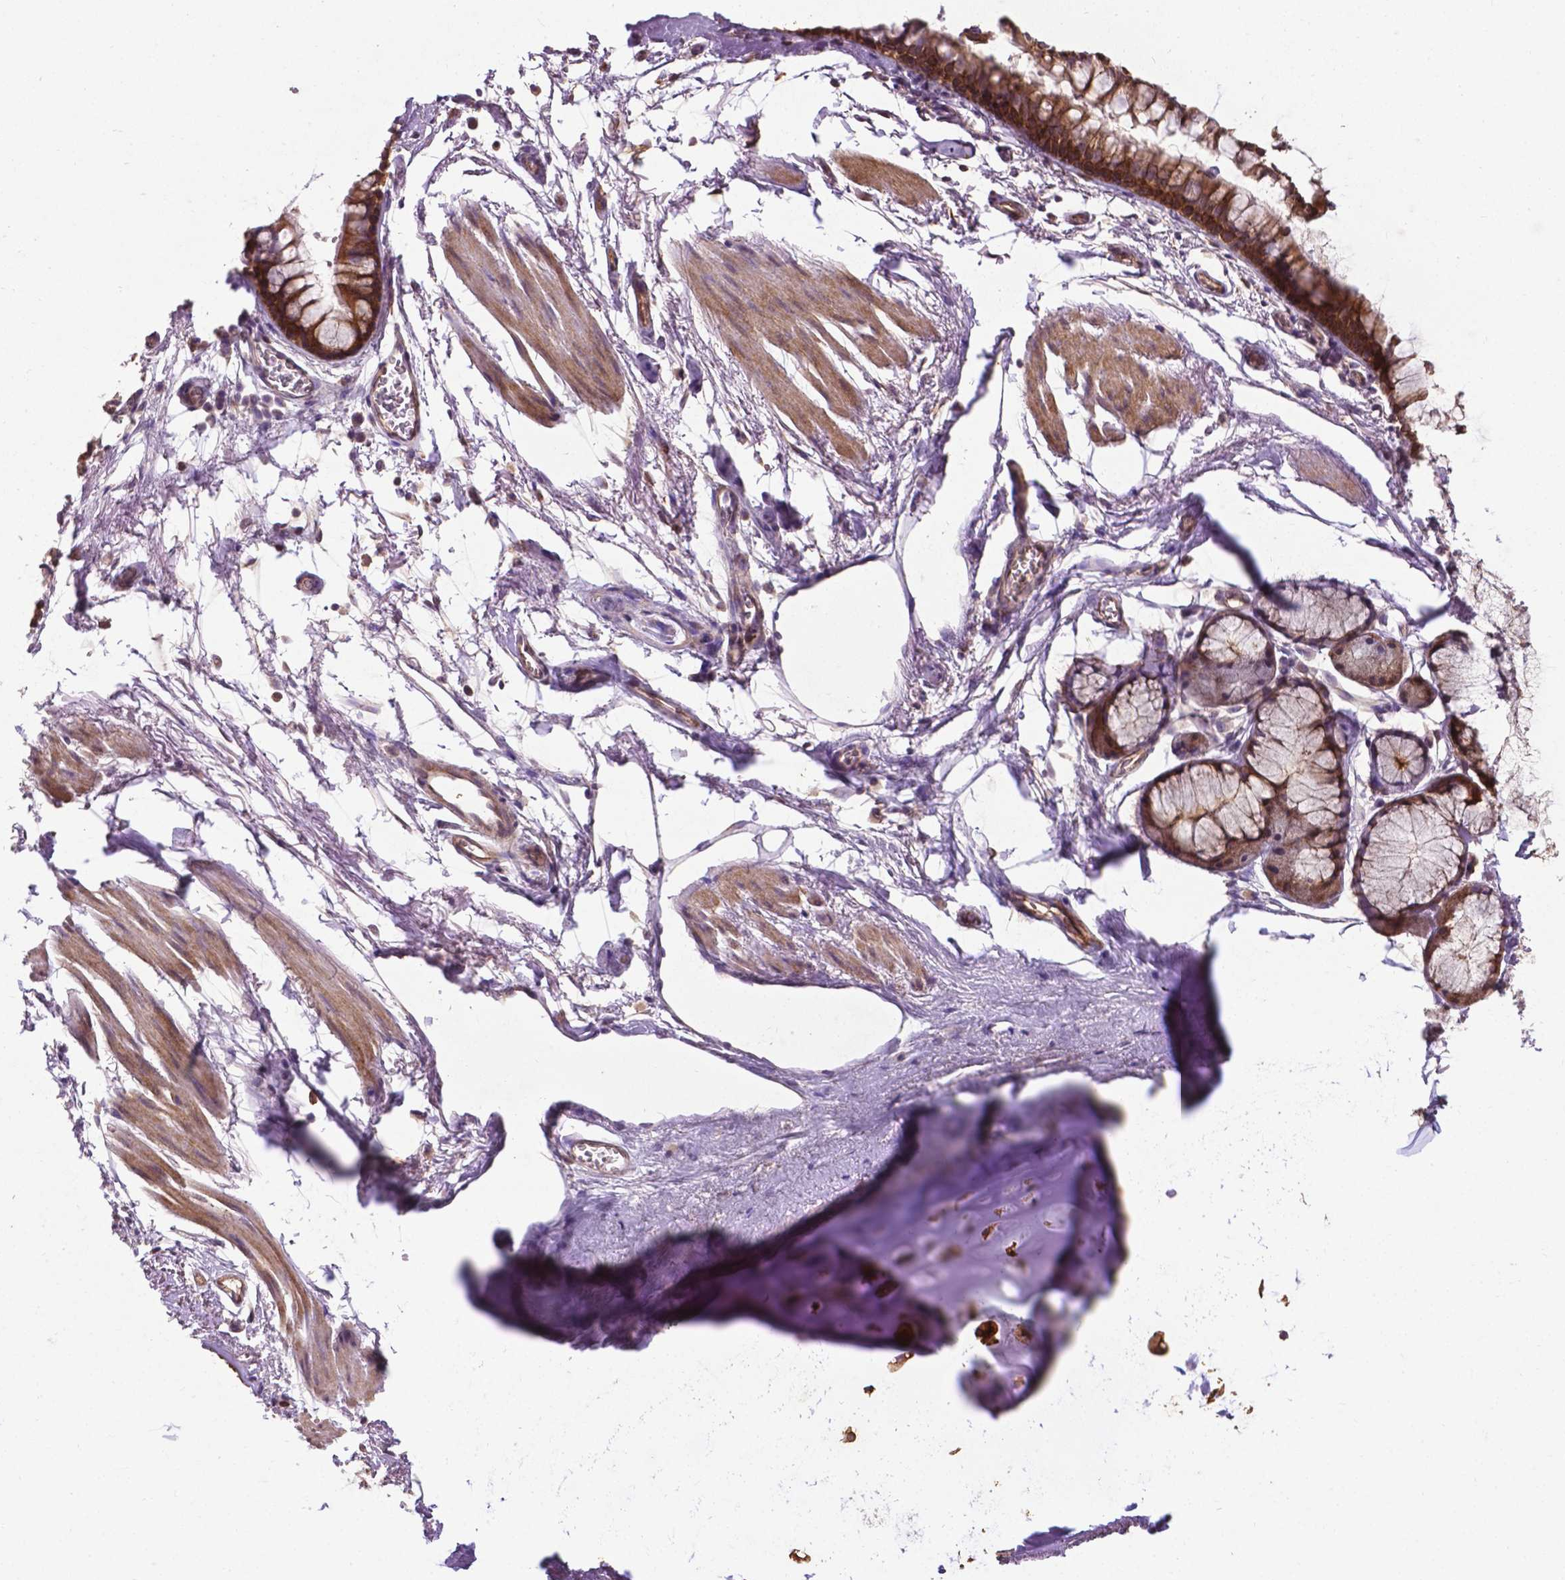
{"staining": {"intensity": "moderate", "quantity": "<25%", "location": "cytoplasmic/membranous"}, "tissue": "adipose tissue", "cell_type": "Adipocytes", "image_type": "normal", "snomed": [{"axis": "morphology", "description": "Normal tissue, NOS"}, {"axis": "topography", "description": "Cartilage tissue"}, {"axis": "topography", "description": "Bronchus"}], "caption": "A photomicrograph of adipose tissue stained for a protein reveals moderate cytoplasmic/membranous brown staining in adipocytes. The protein of interest is shown in brown color, while the nuclei are stained blue.", "gene": "SMAD3", "patient": {"sex": "female", "age": 79}}